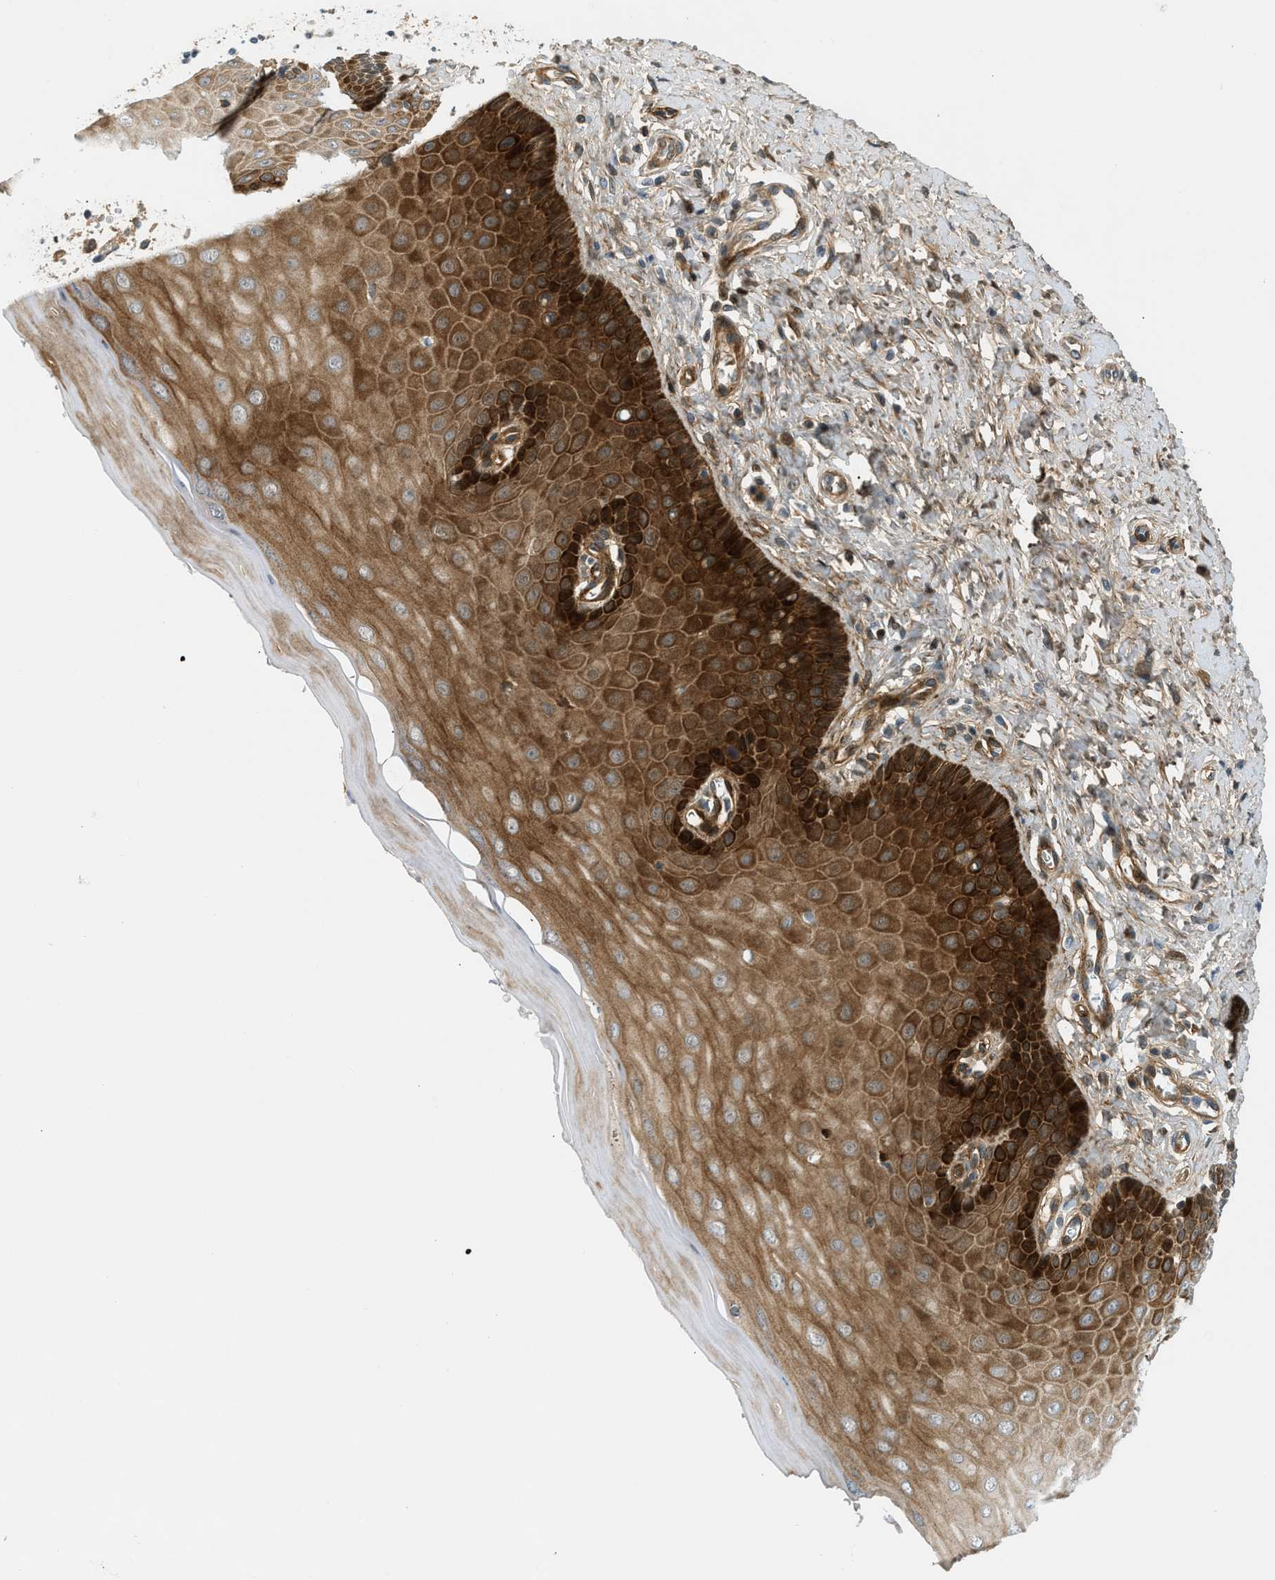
{"staining": {"intensity": "moderate", "quantity": ">75%", "location": "cytoplasmic/membranous"}, "tissue": "cervix", "cell_type": "Glandular cells", "image_type": "normal", "snomed": [{"axis": "morphology", "description": "Normal tissue, NOS"}, {"axis": "topography", "description": "Cervix"}], "caption": "Immunohistochemical staining of benign cervix shows medium levels of moderate cytoplasmic/membranous positivity in approximately >75% of glandular cells.", "gene": "EDNRA", "patient": {"sex": "female", "age": 55}}